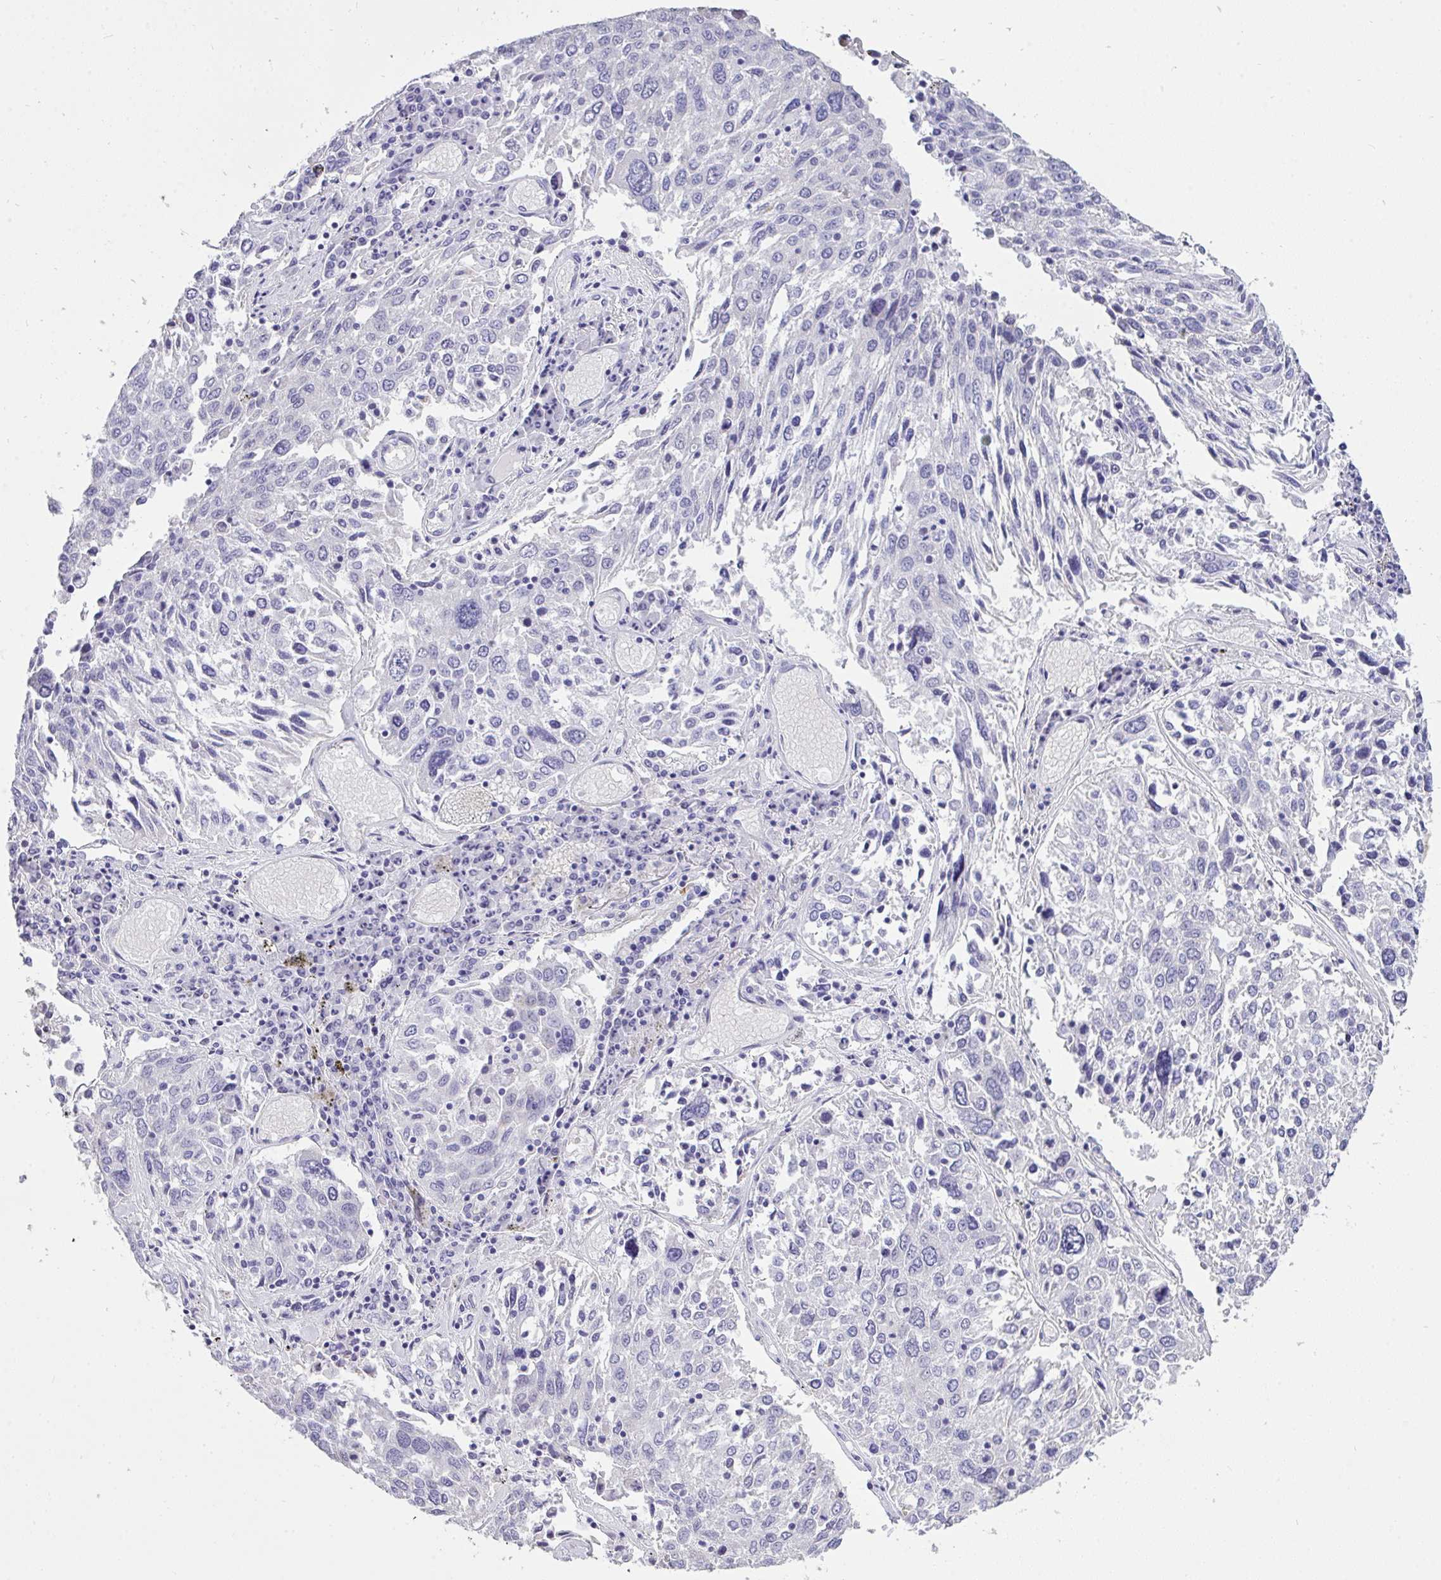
{"staining": {"intensity": "negative", "quantity": "none", "location": "none"}, "tissue": "lung cancer", "cell_type": "Tumor cells", "image_type": "cancer", "snomed": [{"axis": "morphology", "description": "Squamous cell carcinoma, NOS"}, {"axis": "topography", "description": "Lung"}], "caption": "DAB (3,3'-diaminobenzidine) immunohistochemical staining of lung cancer (squamous cell carcinoma) exhibits no significant expression in tumor cells.", "gene": "VGLL3", "patient": {"sex": "male", "age": 65}}